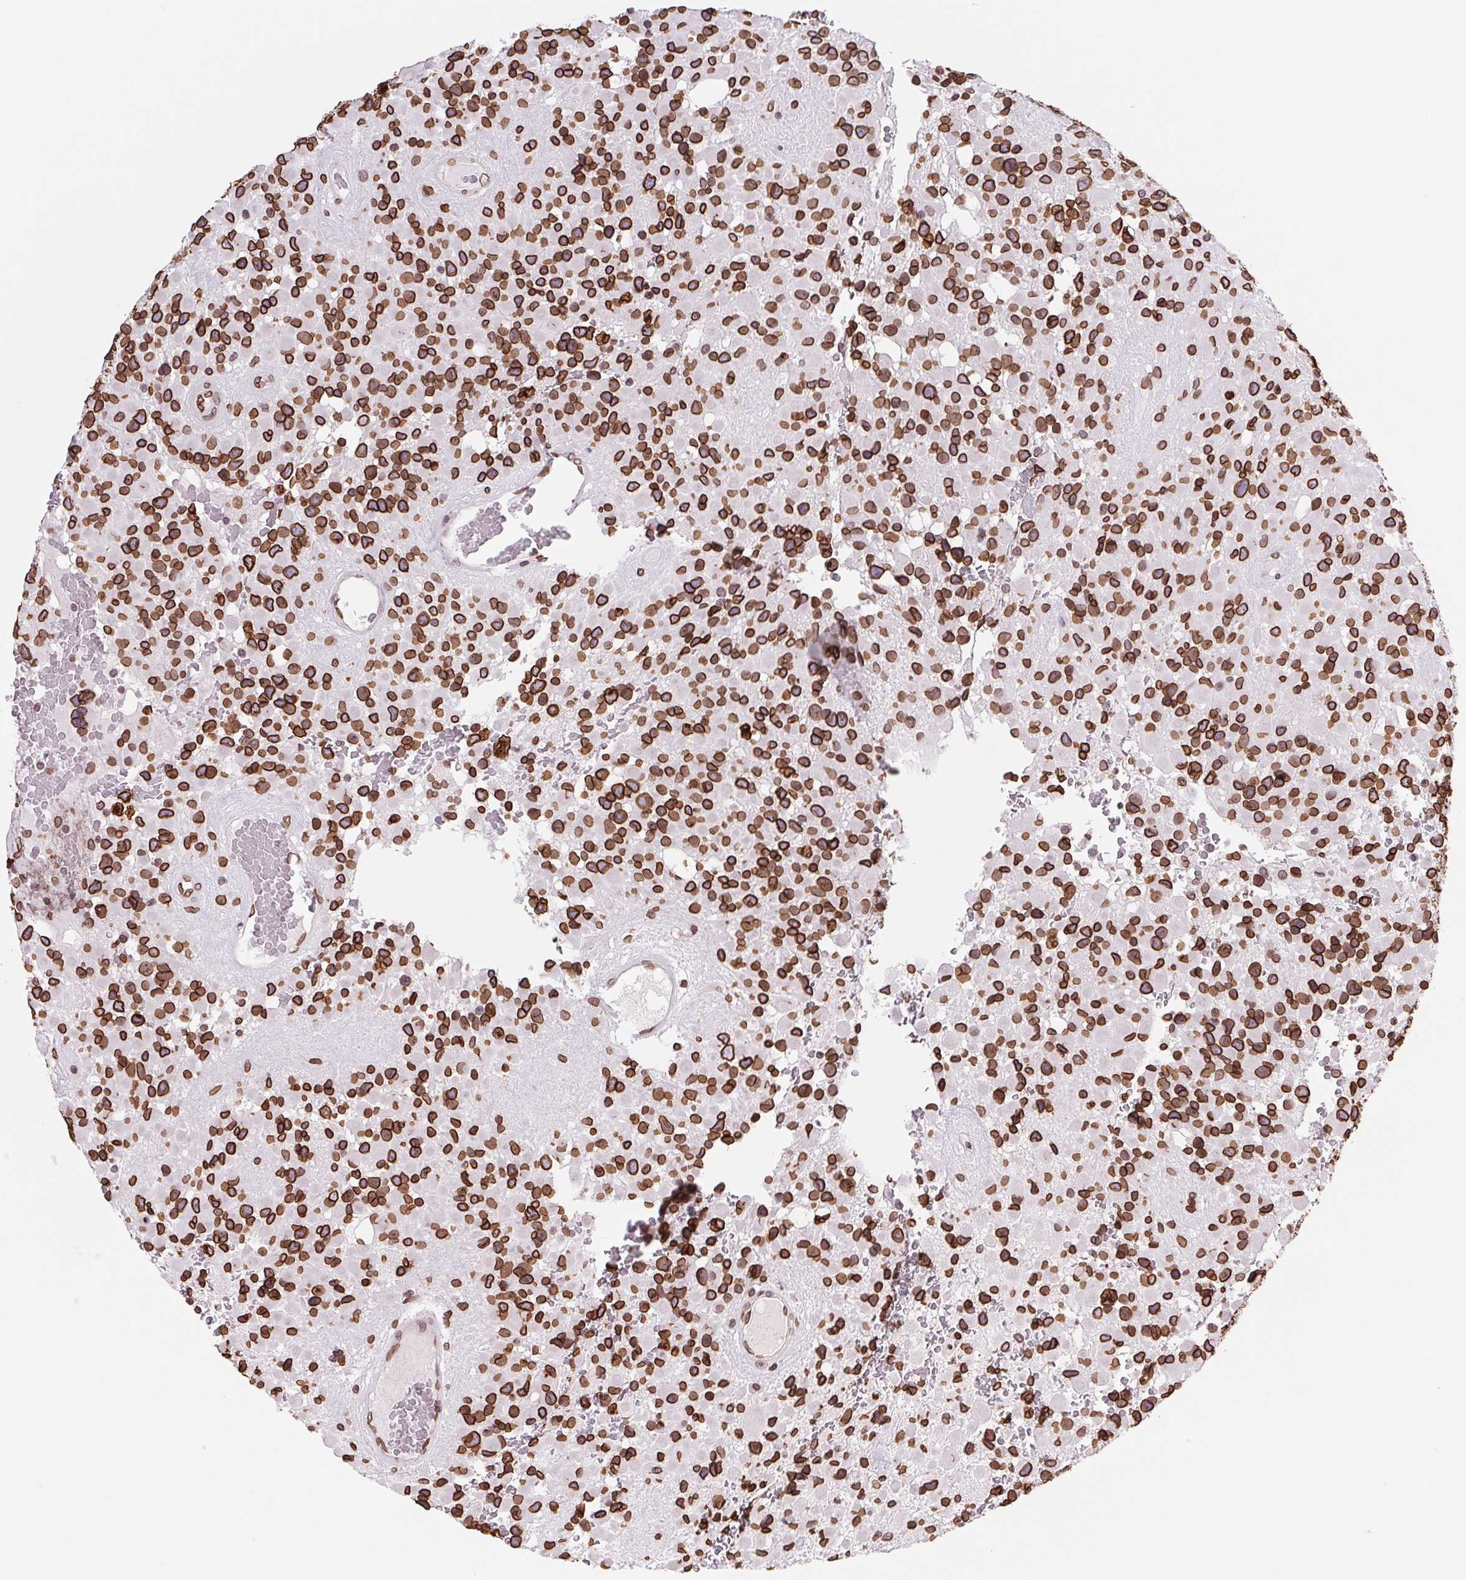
{"staining": {"intensity": "strong", "quantity": ">75%", "location": "cytoplasmic/membranous,nuclear"}, "tissue": "glioma", "cell_type": "Tumor cells", "image_type": "cancer", "snomed": [{"axis": "morphology", "description": "Glioma, malignant, High grade"}, {"axis": "topography", "description": "Brain"}], "caption": "The image displays immunohistochemical staining of glioma. There is strong cytoplasmic/membranous and nuclear staining is appreciated in approximately >75% of tumor cells. (DAB IHC with brightfield microscopy, high magnification).", "gene": "LMNB2", "patient": {"sex": "female", "age": 40}}